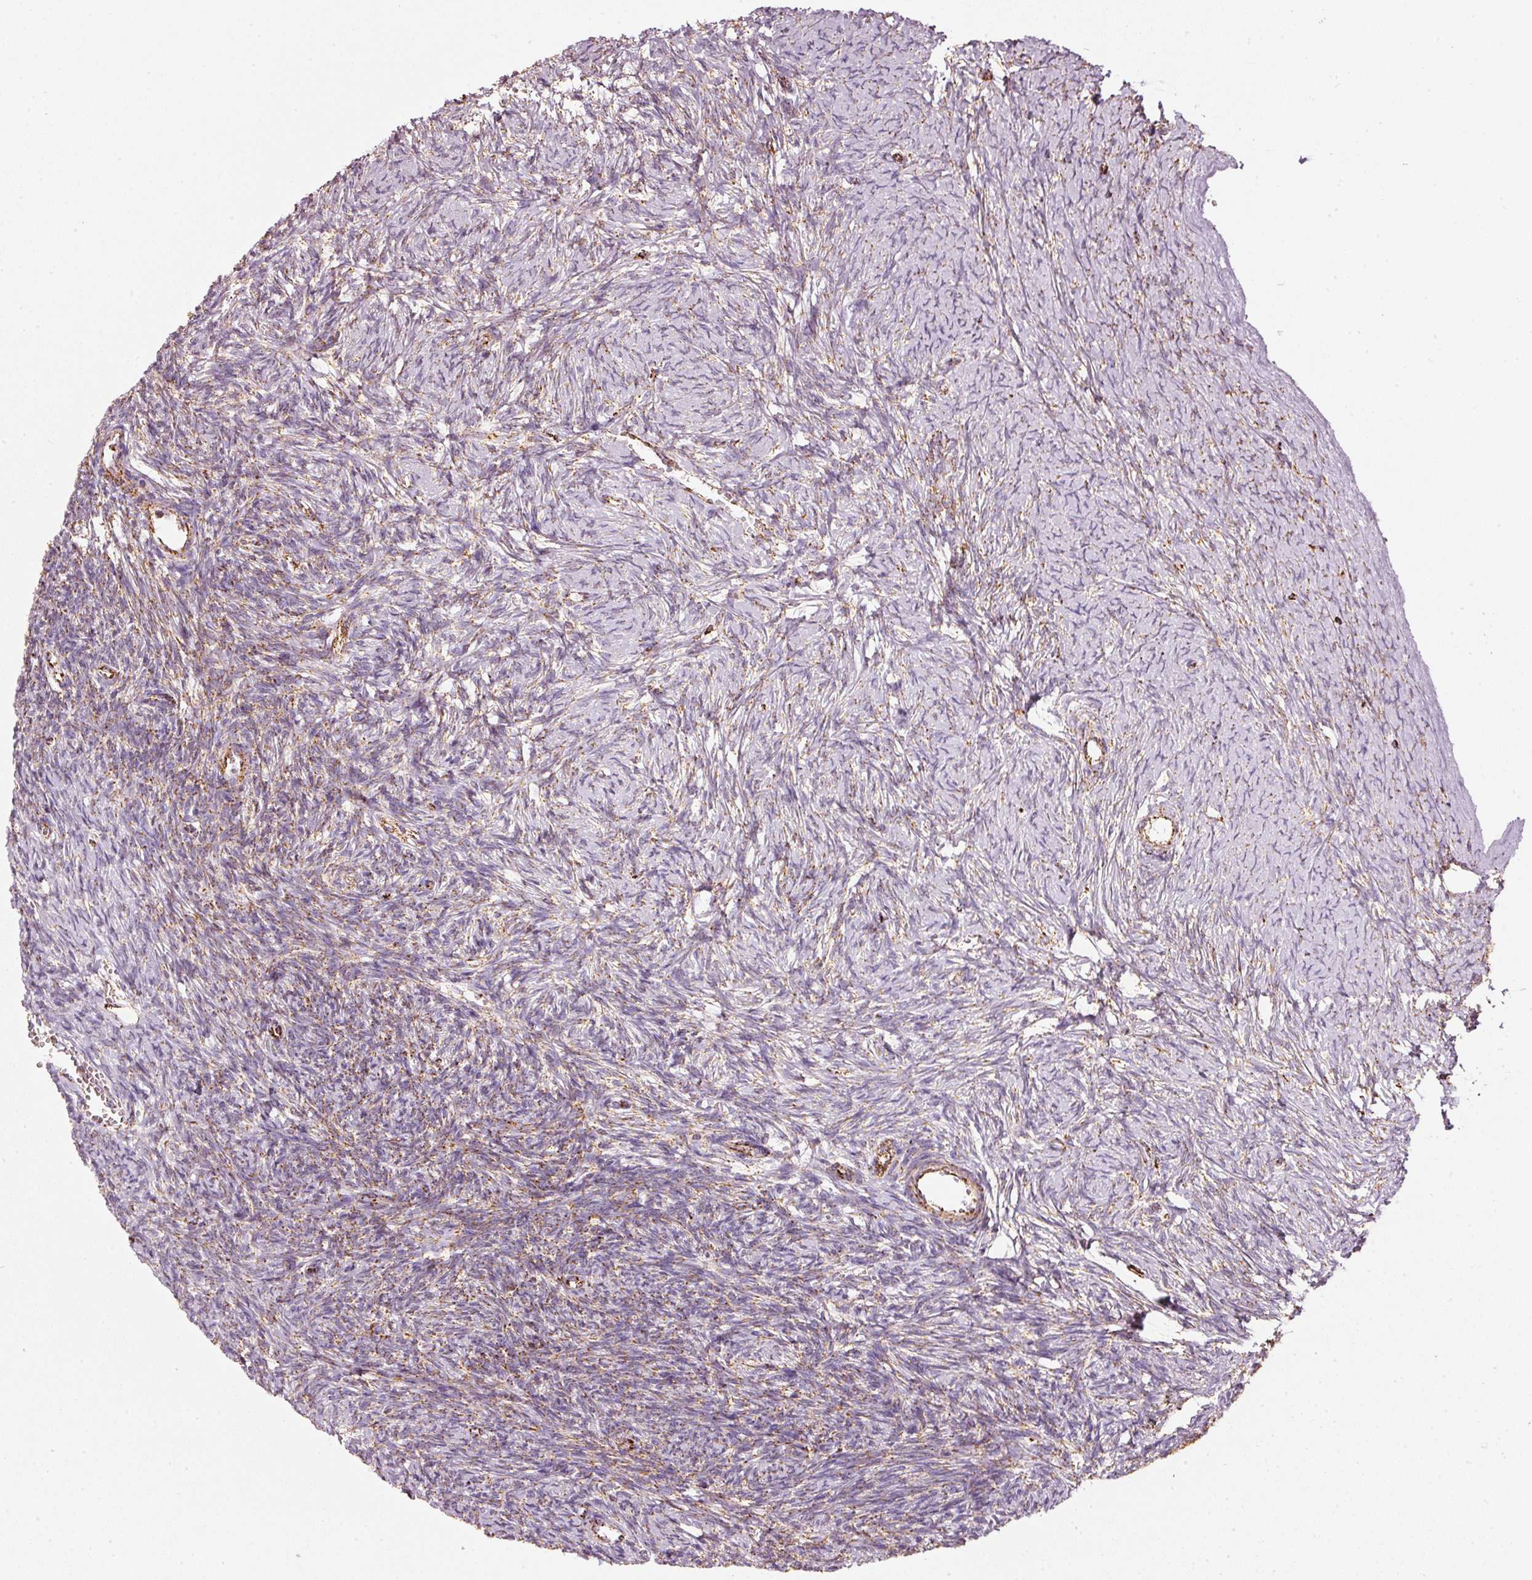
{"staining": {"intensity": "moderate", "quantity": "25%-75%", "location": "cytoplasmic/membranous"}, "tissue": "ovary", "cell_type": "Ovarian stroma cells", "image_type": "normal", "snomed": [{"axis": "morphology", "description": "Normal tissue, NOS"}, {"axis": "topography", "description": "Ovary"}], "caption": "A high-resolution image shows immunohistochemistry staining of benign ovary, which displays moderate cytoplasmic/membranous staining in about 25%-75% of ovarian stroma cells.", "gene": "MT", "patient": {"sex": "female", "age": 39}}